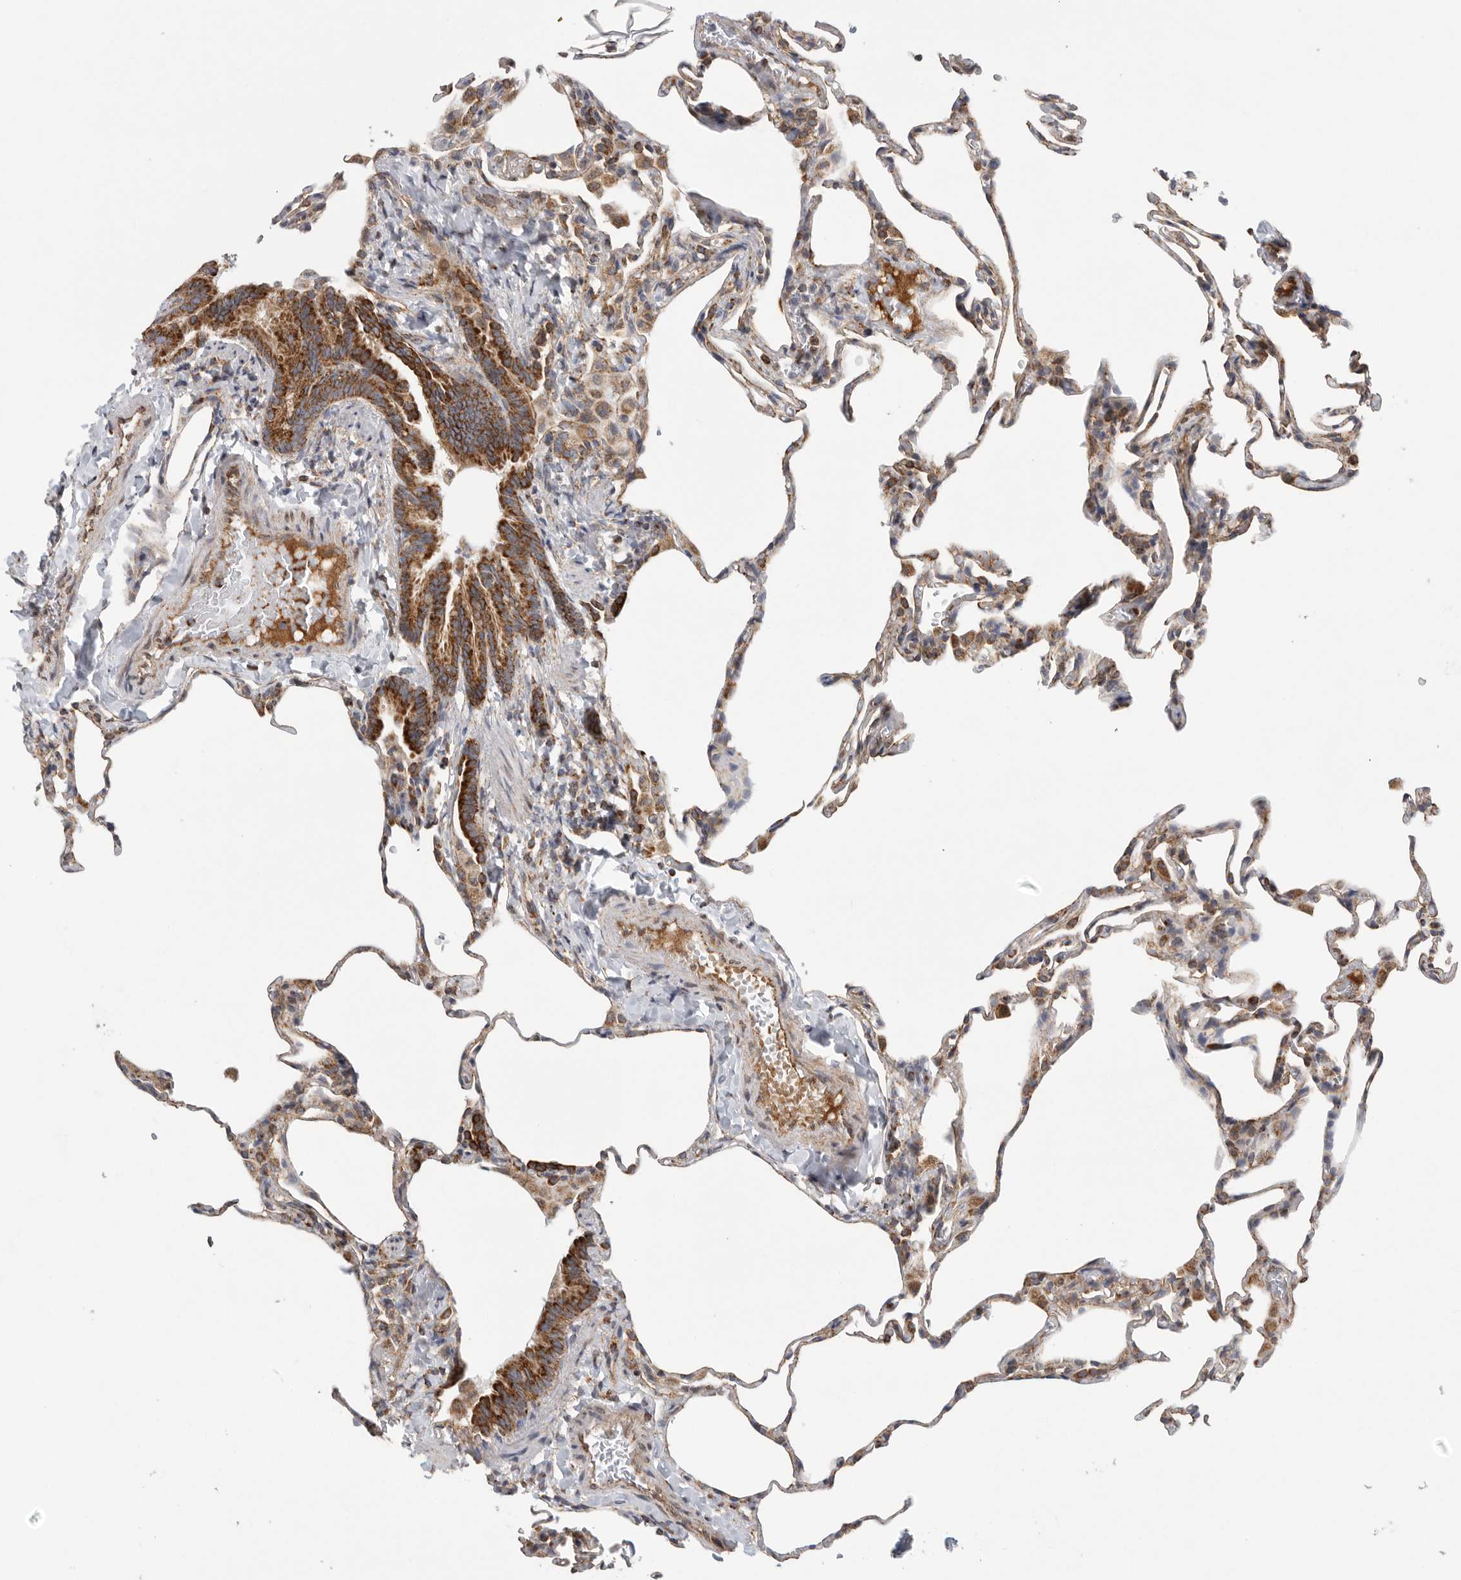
{"staining": {"intensity": "moderate", "quantity": "25%-75%", "location": "cytoplasmic/membranous"}, "tissue": "lung", "cell_type": "Alveolar cells", "image_type": "normal", "snomed": [{"axis": "morphology", "description": "Normal tissue, NOS"}, {"axis": "topography", "description": "Lung"}], "caption": "The micrograph displays immunohistochemical staining of benign lung. There is moderate cytoplasmic/membranous expression is seen in approximately 25%-75% of alveolar cells.", "gene": "FKBP8", "patient": {"sex": "male", "age": 20}}